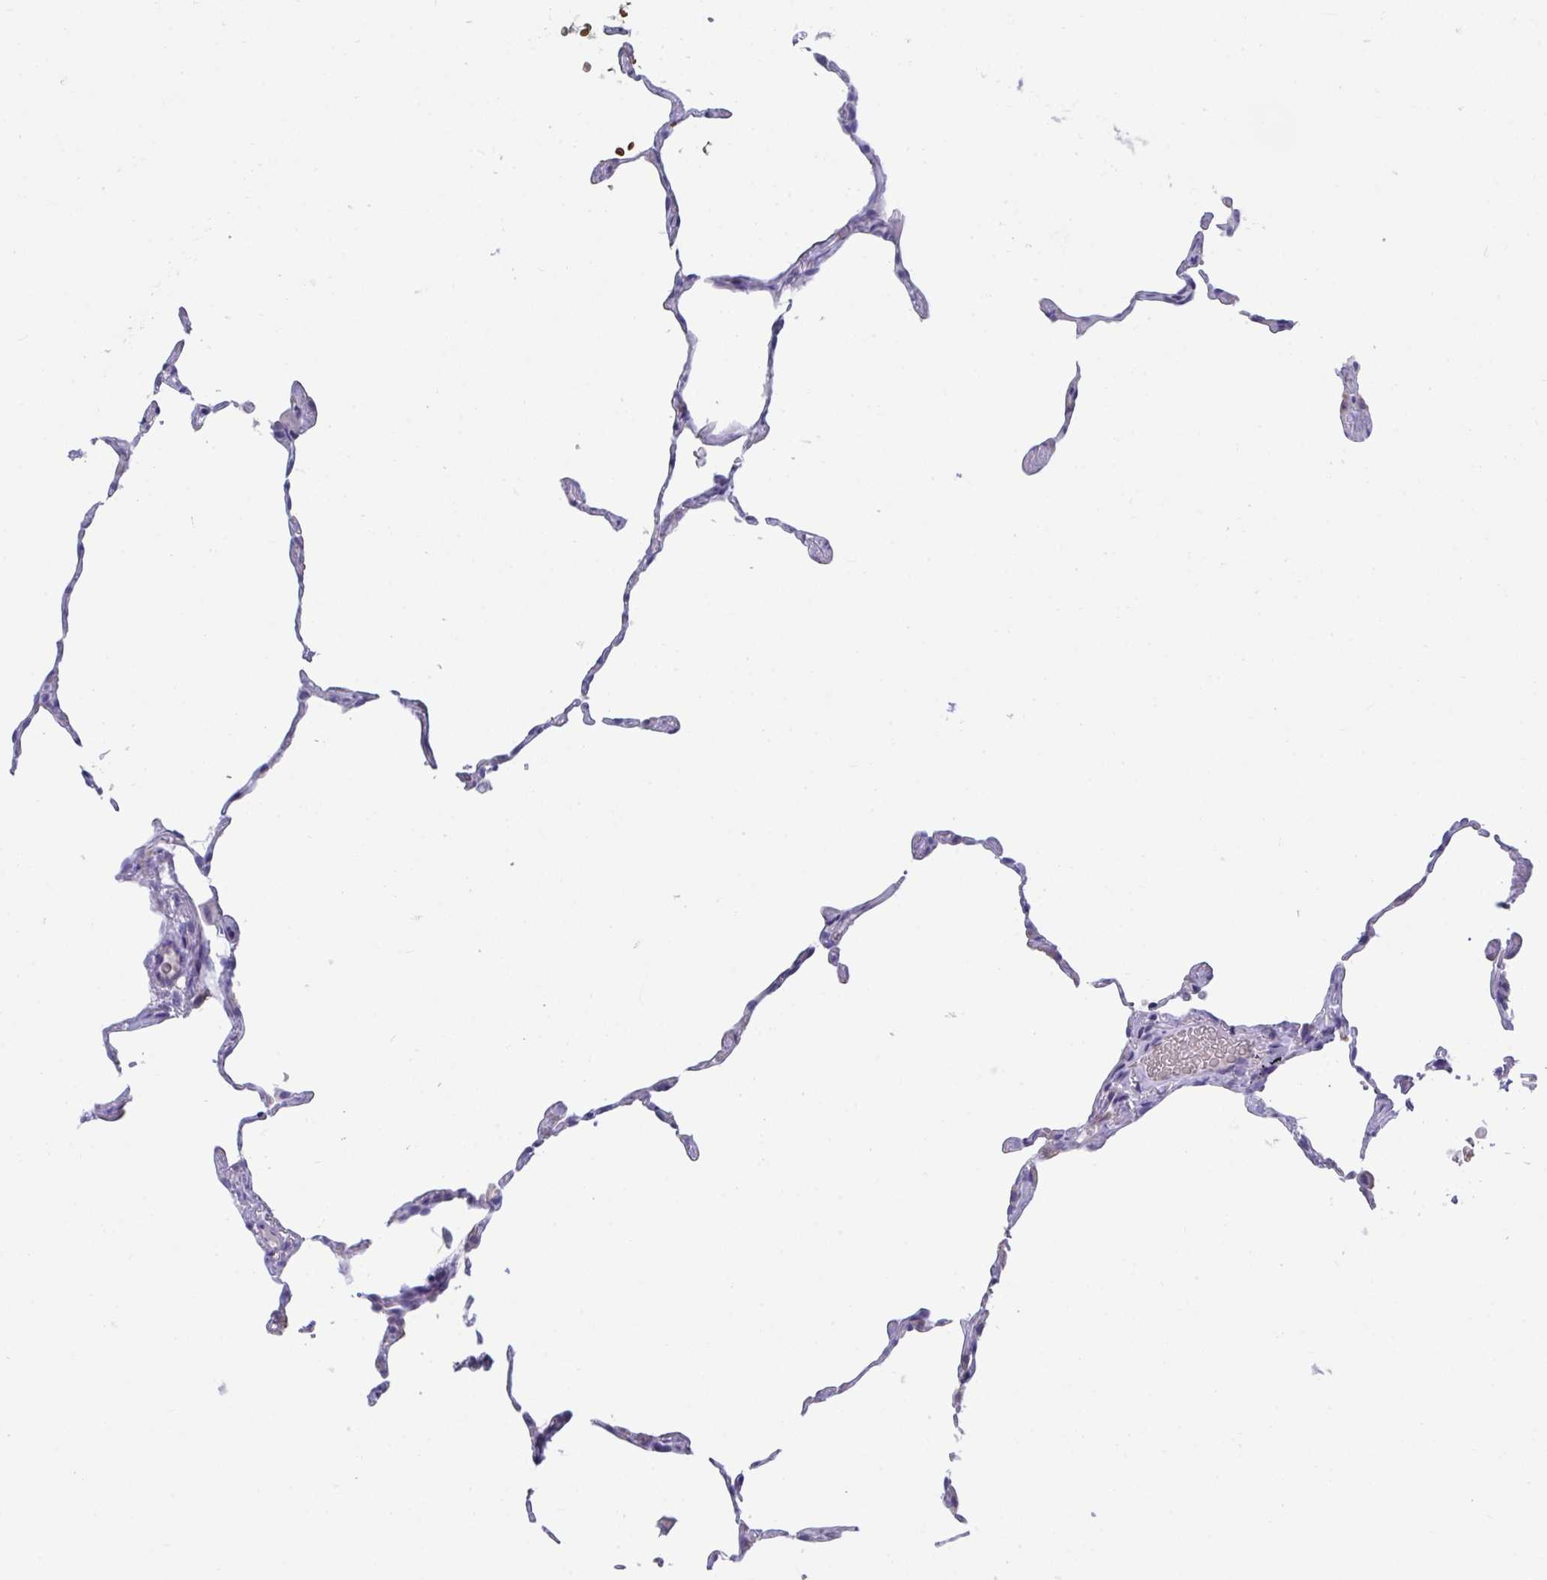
{"staining": {"intensity": "moderate", "quantity": "<25%", "location": "cytoplasmic/membranous"}, "tissue": "lung", "cell_type": "Alveolar cells", "image_type": "normal", "snomed": [{"axis": "morphology", "description": "Normal tissue, NOS"}, {"axis": "topography", "description": "Lung"}], "caption": "About <25% of alveolar cells in normal lung show moderate cytoplasmic/membranous protein staining as visualized by brown immunohistochemical staining.", "gene": "TTC30A", "patient": {"sex": "female", "age": 57}}